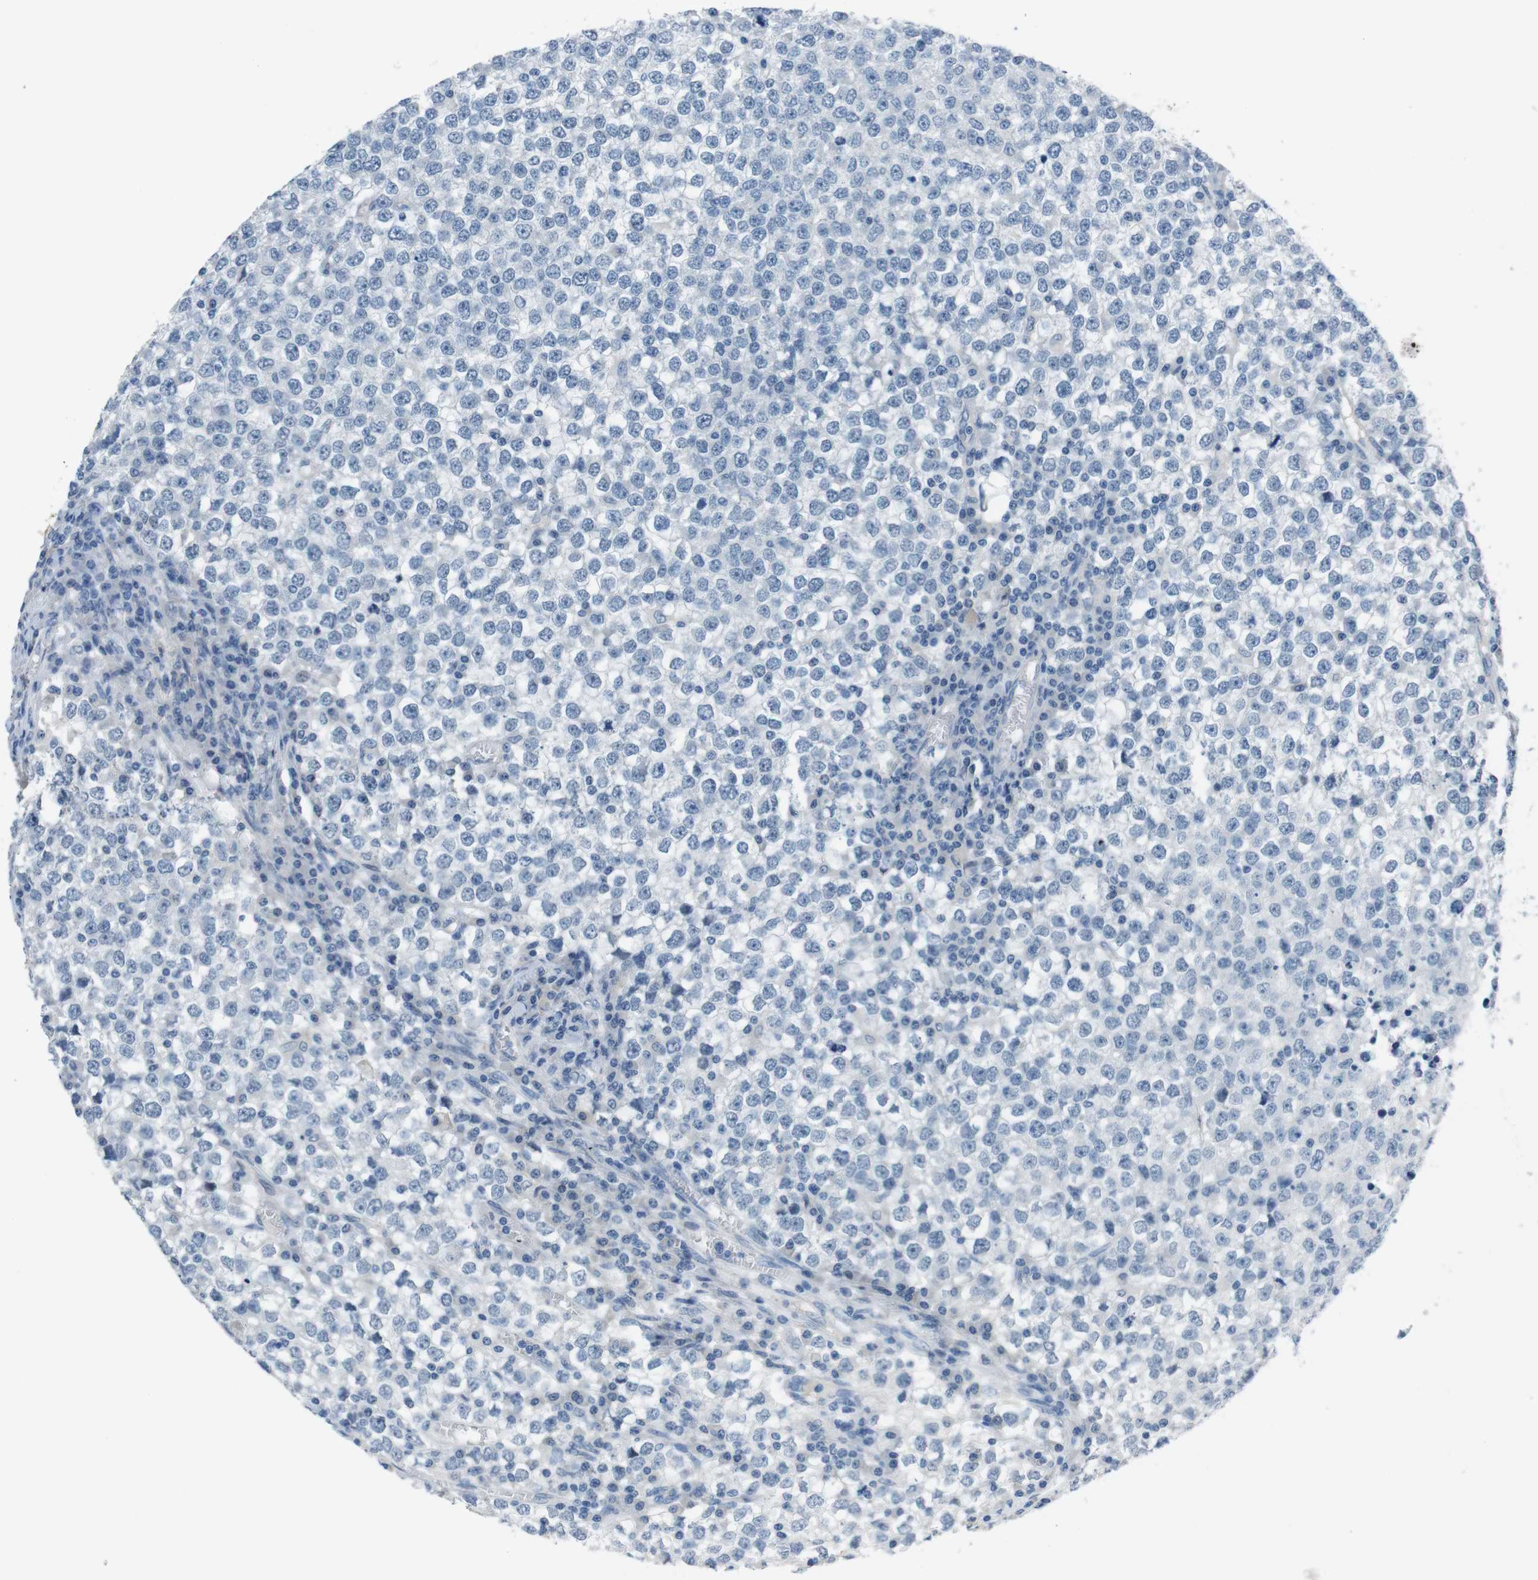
{"staining": {"intensity": "negative", "quantity": "none", "location": "none"}, "tissue": "testis cancer", "cell_type": "Tumor cells", "image_type": "cancer", "snomed": [{"axis": "morphology", "description": "Seminoma, NOS"}, {"axis": "topography", "description": "Testis"}], "caption": "Human testis cancer (seminoma) stained for a protein using immunohistochemistry demonstrates no positivity in tumor cells.", "gene": "HRH2", "patient": {"sex": "male", "age": 65}}